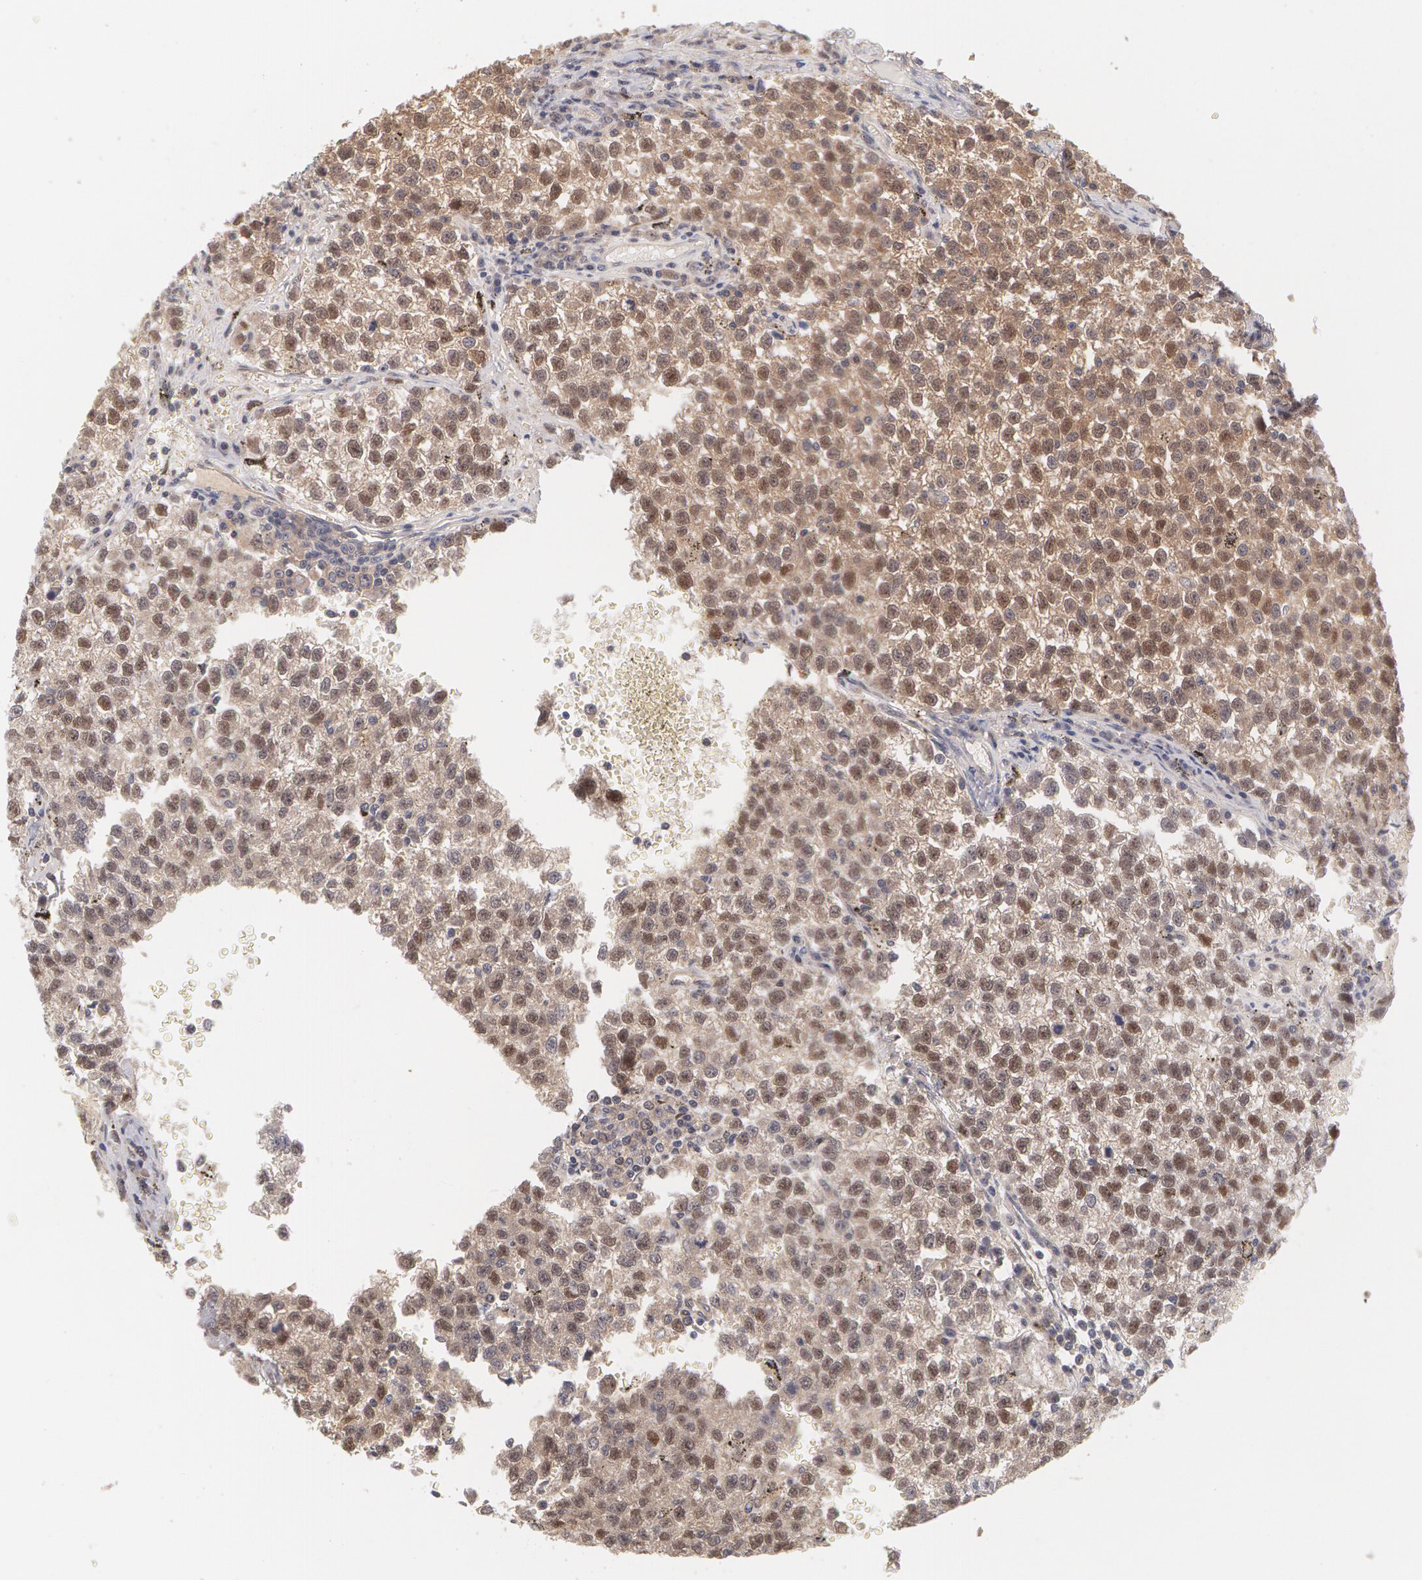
{"staining": {"intensity": "moderate", "quantity": ">75%", "location": "cytoplasmic/membranous,nuclear"}, "tissue": "testis cancer", "cell_type": "Tumor cells", "image_type": "cancer", "snomed": [{"axis": "morphology", "description": "Seminoma, NOS"}, {"axis": "topography", "description": "Testis"}], "caption": "Testis seminoma stained with a brown dye exhibits moderate cytoplasmic/membranous and nuclear positive staining in about >75% of tumor cells.", "gene": "TXNRD1", "patient": {"sex": "male", "age": 35}}